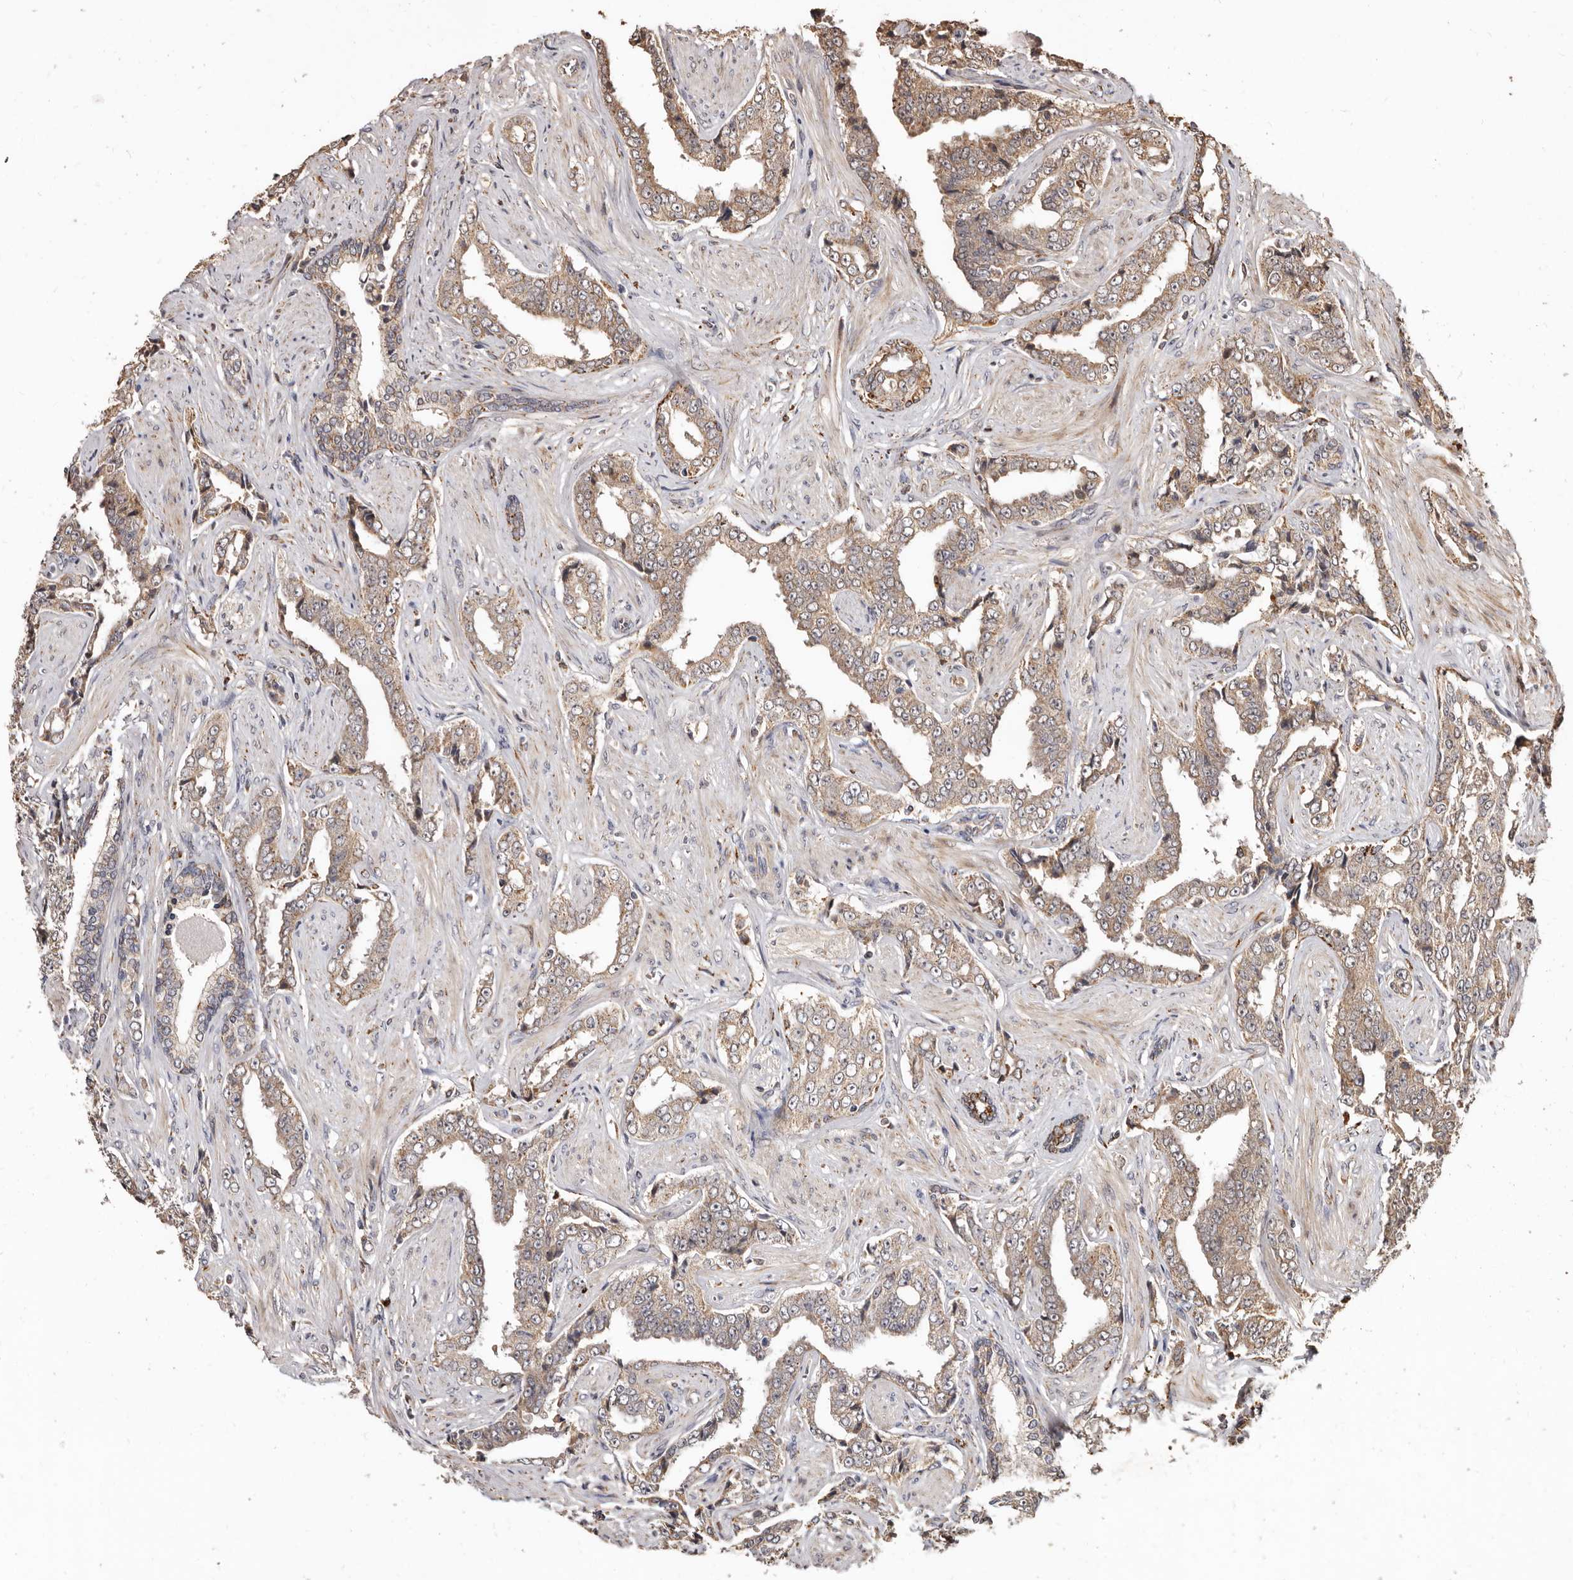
{"staining": {"intensity": "weak", "quantity": ">75%", "location": "cytoplasmic/membranous"}, "tissue": "prostate cancer", "cell_type": "Tumor cells", "image_type": "cancer", "snomed": [{"axis": "morphology", "description": "Adenocarcinoma, High grade"}, {"axis": "topography", "description": "Prostate"}], "caption": "High-grade adenocarcinoma (prostate) stained with a protein marker shows weak staining in tumor cells.", "gene": "AKAP7", "patient": {"sex": "male", "age": 71}}